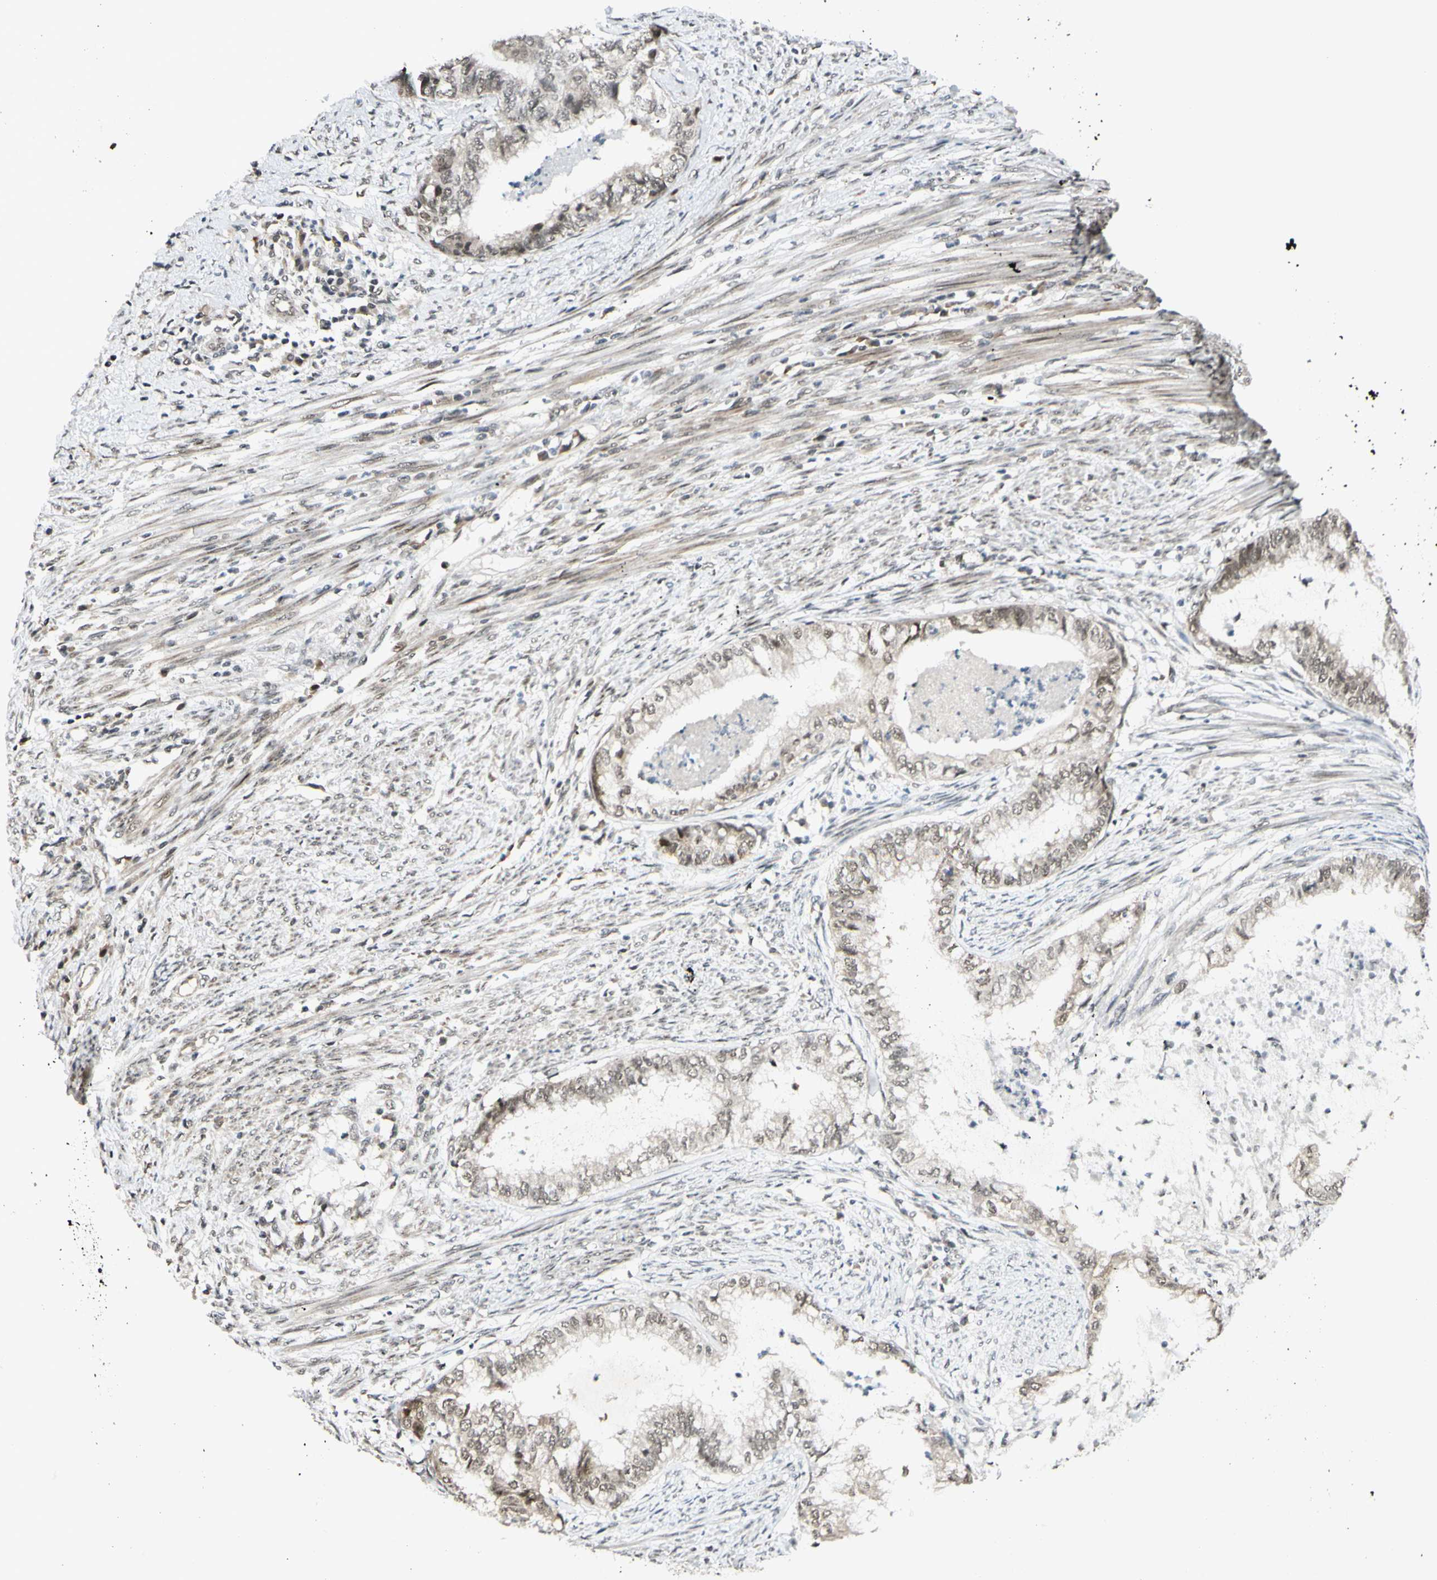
{"staining": {"intensity": "weak", "quantity": ">75%", "location": "cytoplasmic/membranous"}, "tissue": "endometrial cancer", "cell_type": "Tumor cells", "image_type": "cancer", "snomed": [{"axis": "morphology", "description": "Adenocarcinoma, NOS"}, {"axis": "topography", "description": "Endometrium"}], "caption": "The micrograph exhibits a brown stain indicating the presence of a protein in the cytoplasmic/membranous of tumor cells in endometrial cancer.", "gene": "BRMS1", "patient": {"sex": "female", "age": 79}}